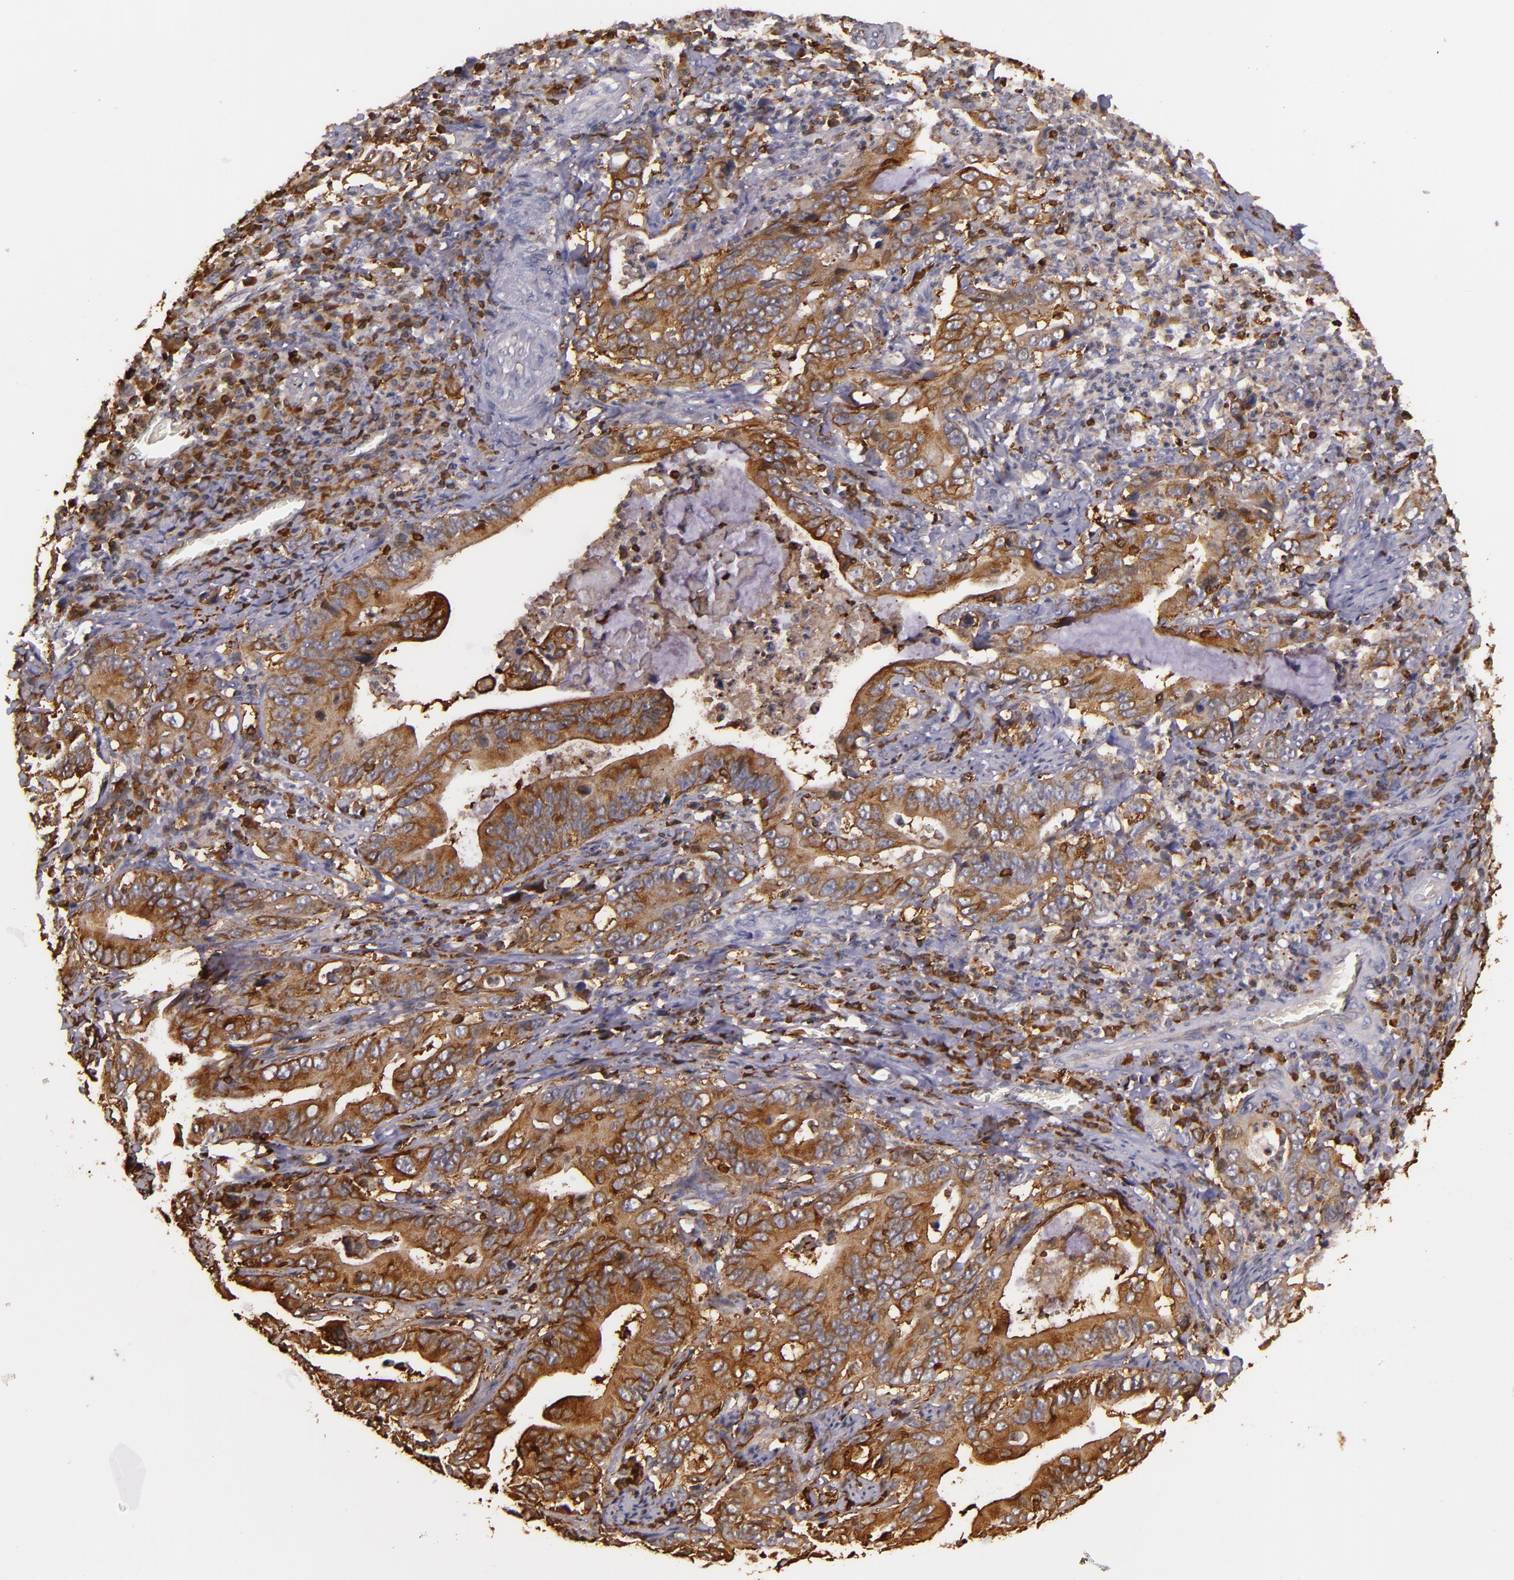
{"staining": {"intensity": "strong", "quantity": ">75%", "location": "cytoplasmic/membranous"}, "tissue": "stomach cancer", "cell_type": "Tumor cells", "image_type": "cancer", "snomed": [{"axis": "morphology", "description": "Adenocarcinoma, NOS"}, {"axis": "topography", "description": "Stomach, upper"}], "caption": "Protein expression analysis of stomach adenocarcinoma displays strong cytoplasmic/membranous expression in about >75% of tumor cells.", "gene": "SLC9A3R1", "patient": {"sex": "male", "age": 63}}